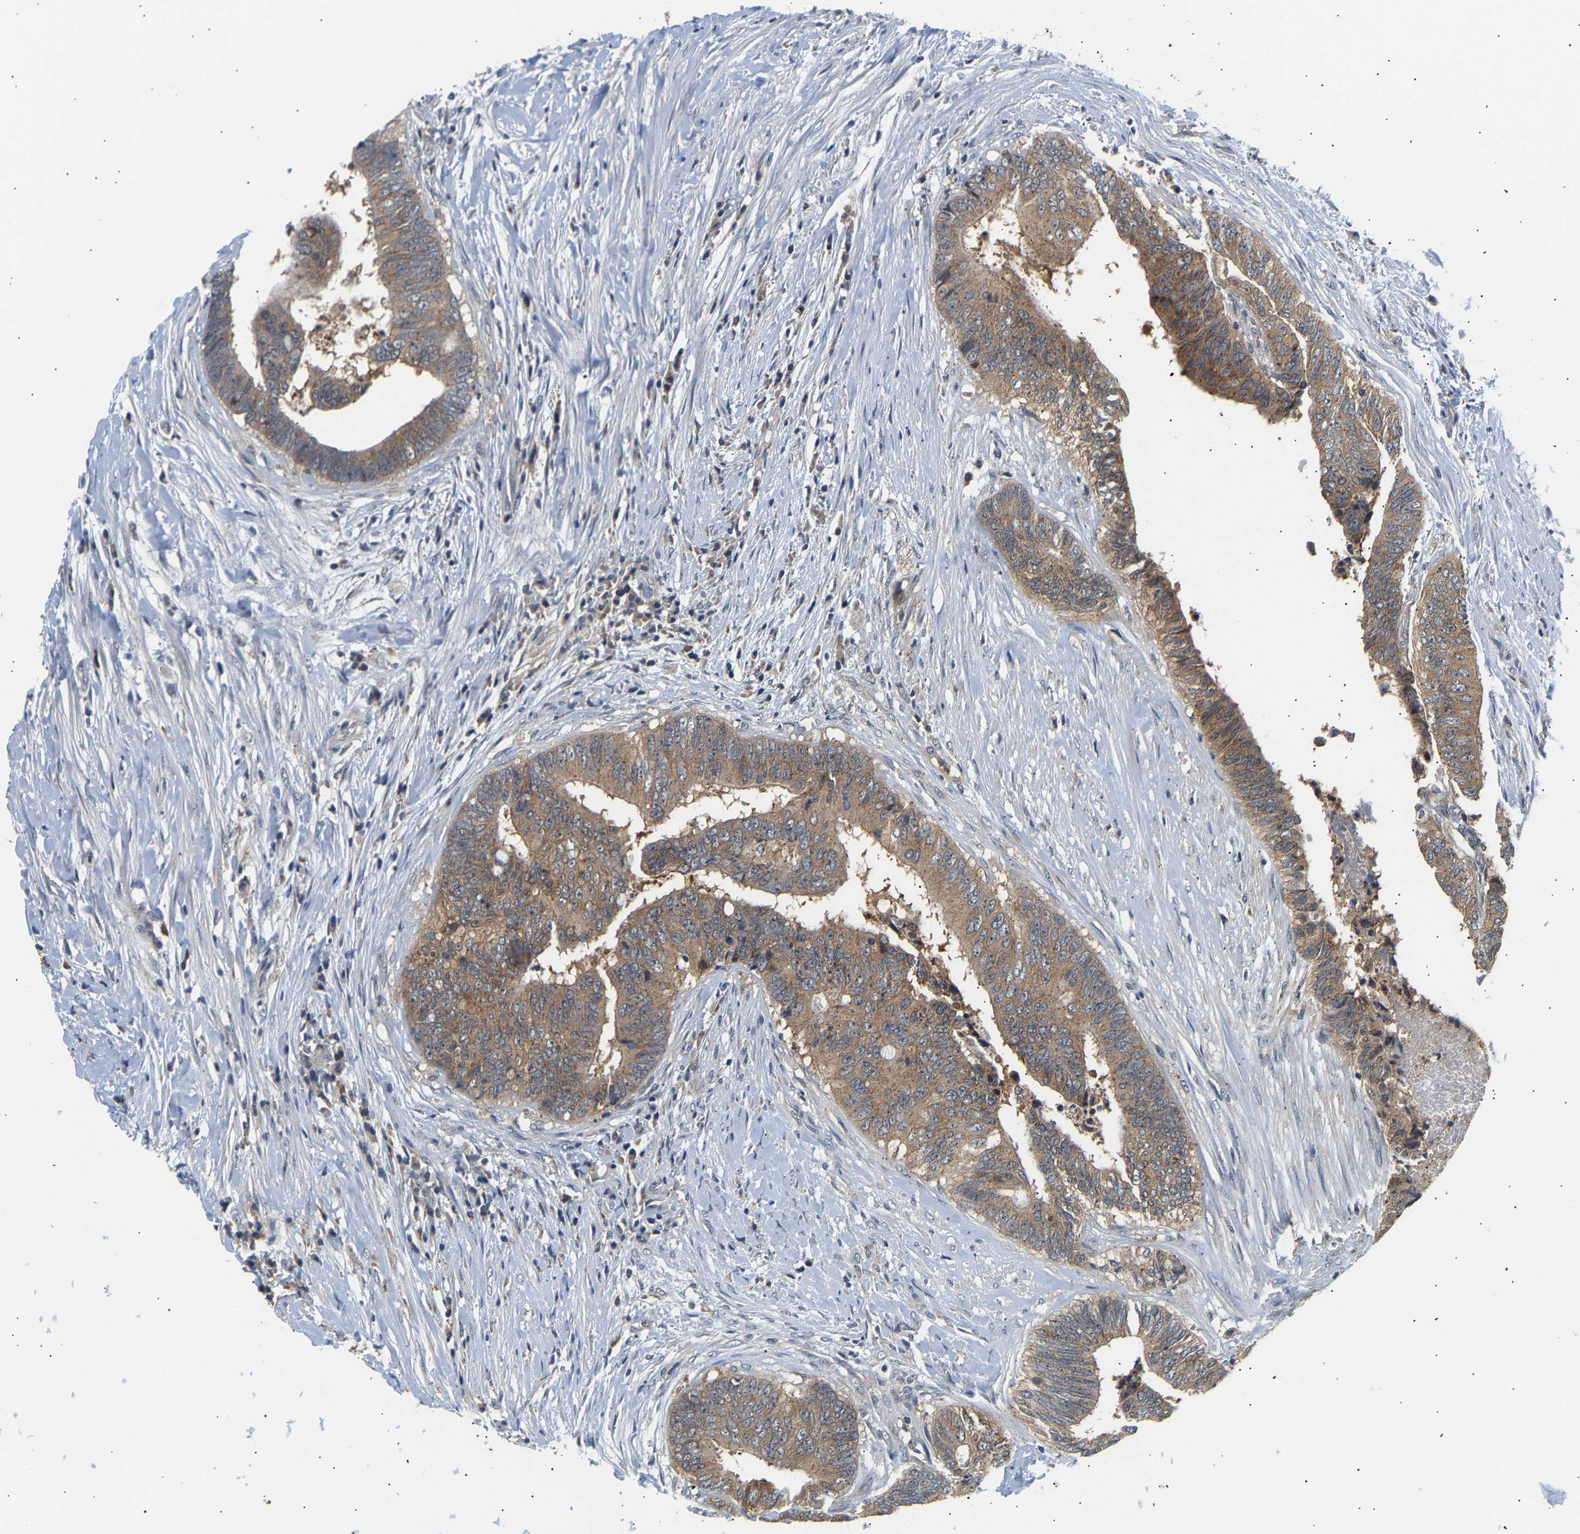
{"staining": {"intensity": "moderate", "quantity": ">75%", "location": "cytoplasmic/membranous"}, "tissue": "colorectal cancer", "cell_type": "Tumor cells", "image_type": "cancer", "snomed": [{"axis": "morphology", "description": "Adenocarcinoma, NOS"}, {"axis": "topography", "description": "Rectum"}], "caption": "A high-resolution image shows immunohistochemistry (IHC) staining of colorectal cancer (adenocarcinoma), which exhibits moderate cytoplasmic/membranous staining in approximately >75% of tumor cells. (Stains: DAB (3,3'-diaminobenzidine) in brown, nuclei in blue, Microscopy: brightfield microscopy at high magnification).", "gene": "PPID", "patient": {"sex": "male", "age": 72}}